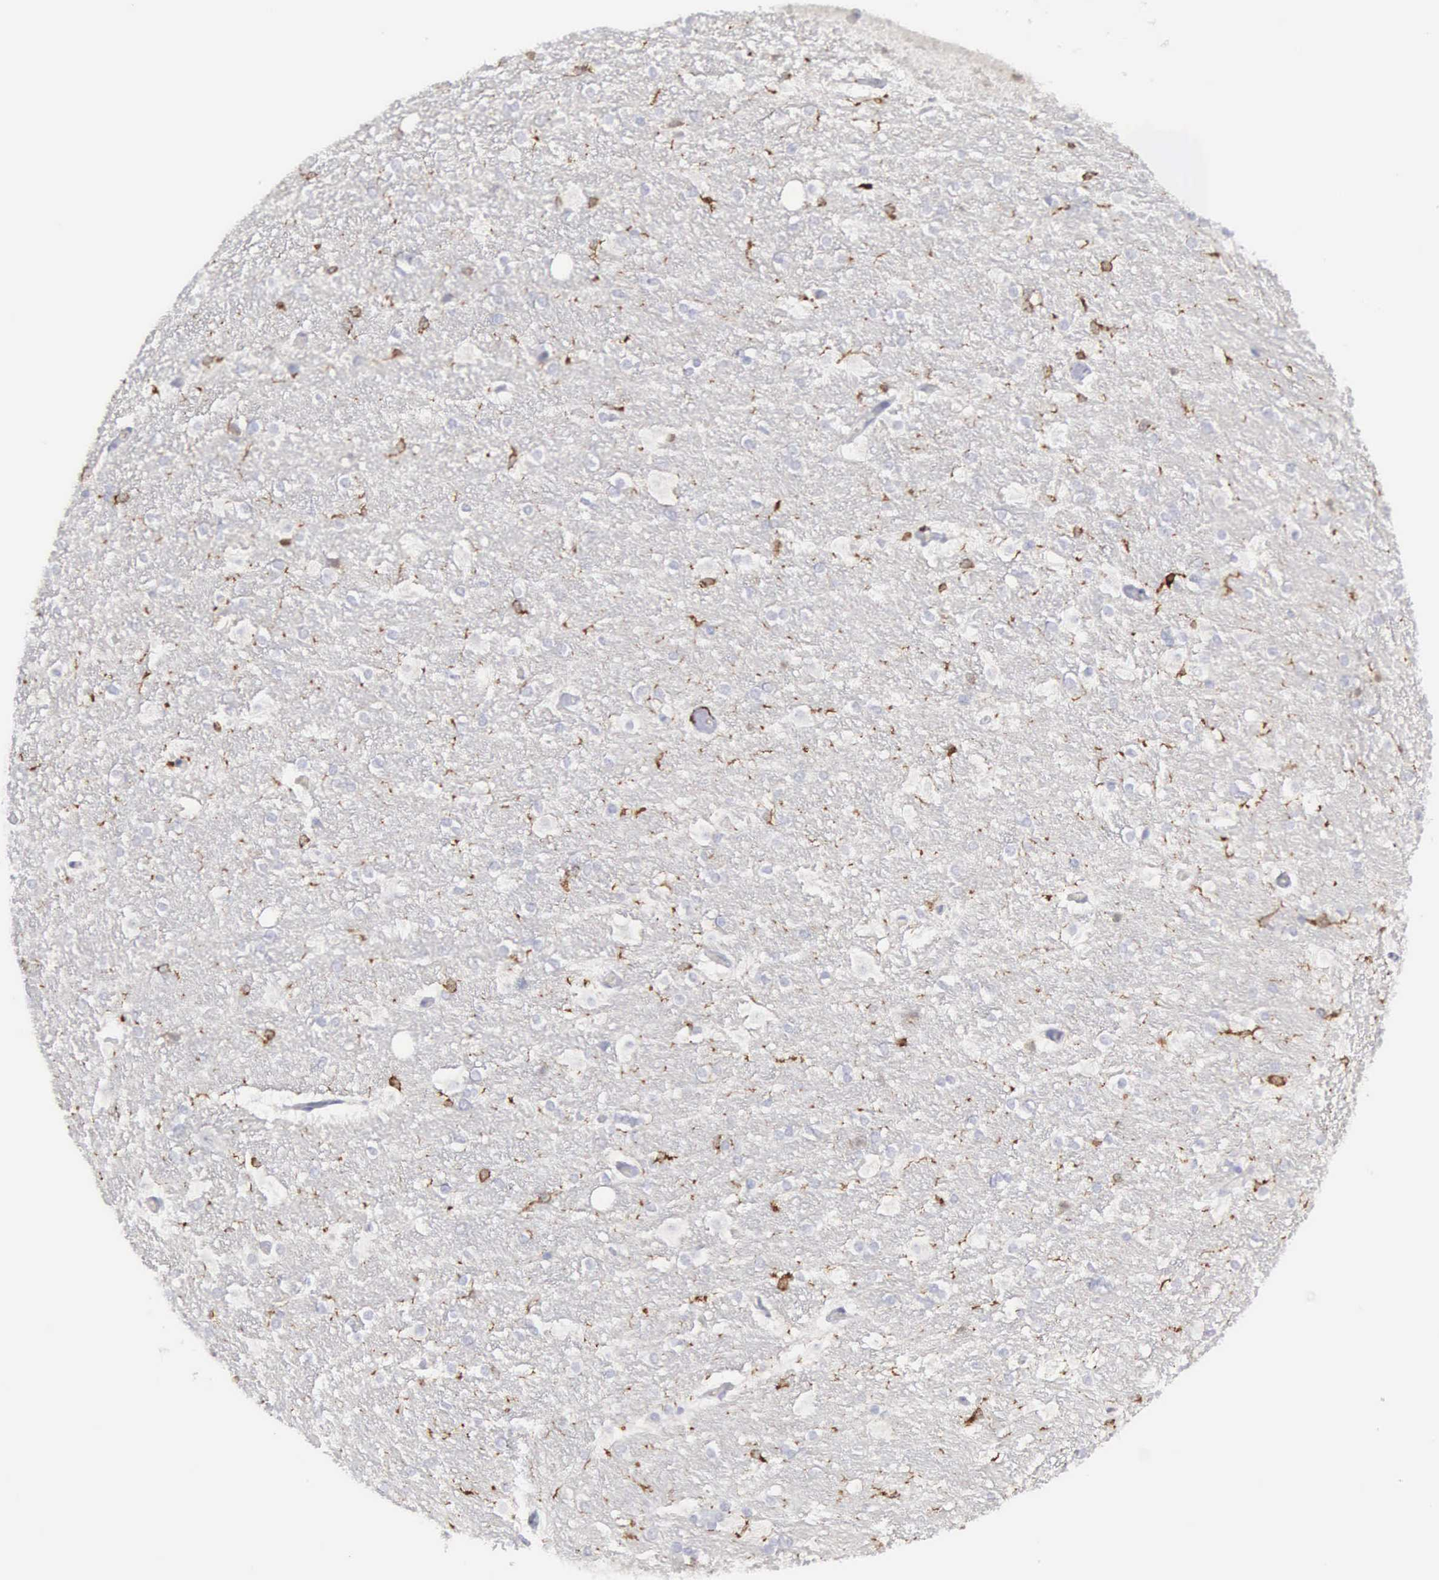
{"staining": {"intensity": "strong", "quantity": "<25%", "location": "cytoplasmic/membranous"}, "tissue": "hippocampus", "cell_type": "Glial cells", "image_type": "normal", "snomed": [{"axis": "morphology", "description": "Normal tissue, NOS"}, {"axis": "topography", "description": "Hippocampus"}], "caption": "Hippocampus stained with immunohistochemistry displays strong cytoplasmic/membranous positivity in approximately <25% of glial cells.", "gene": "ENSG00000285304", "patient": {"sex": "female", "age": 19}}